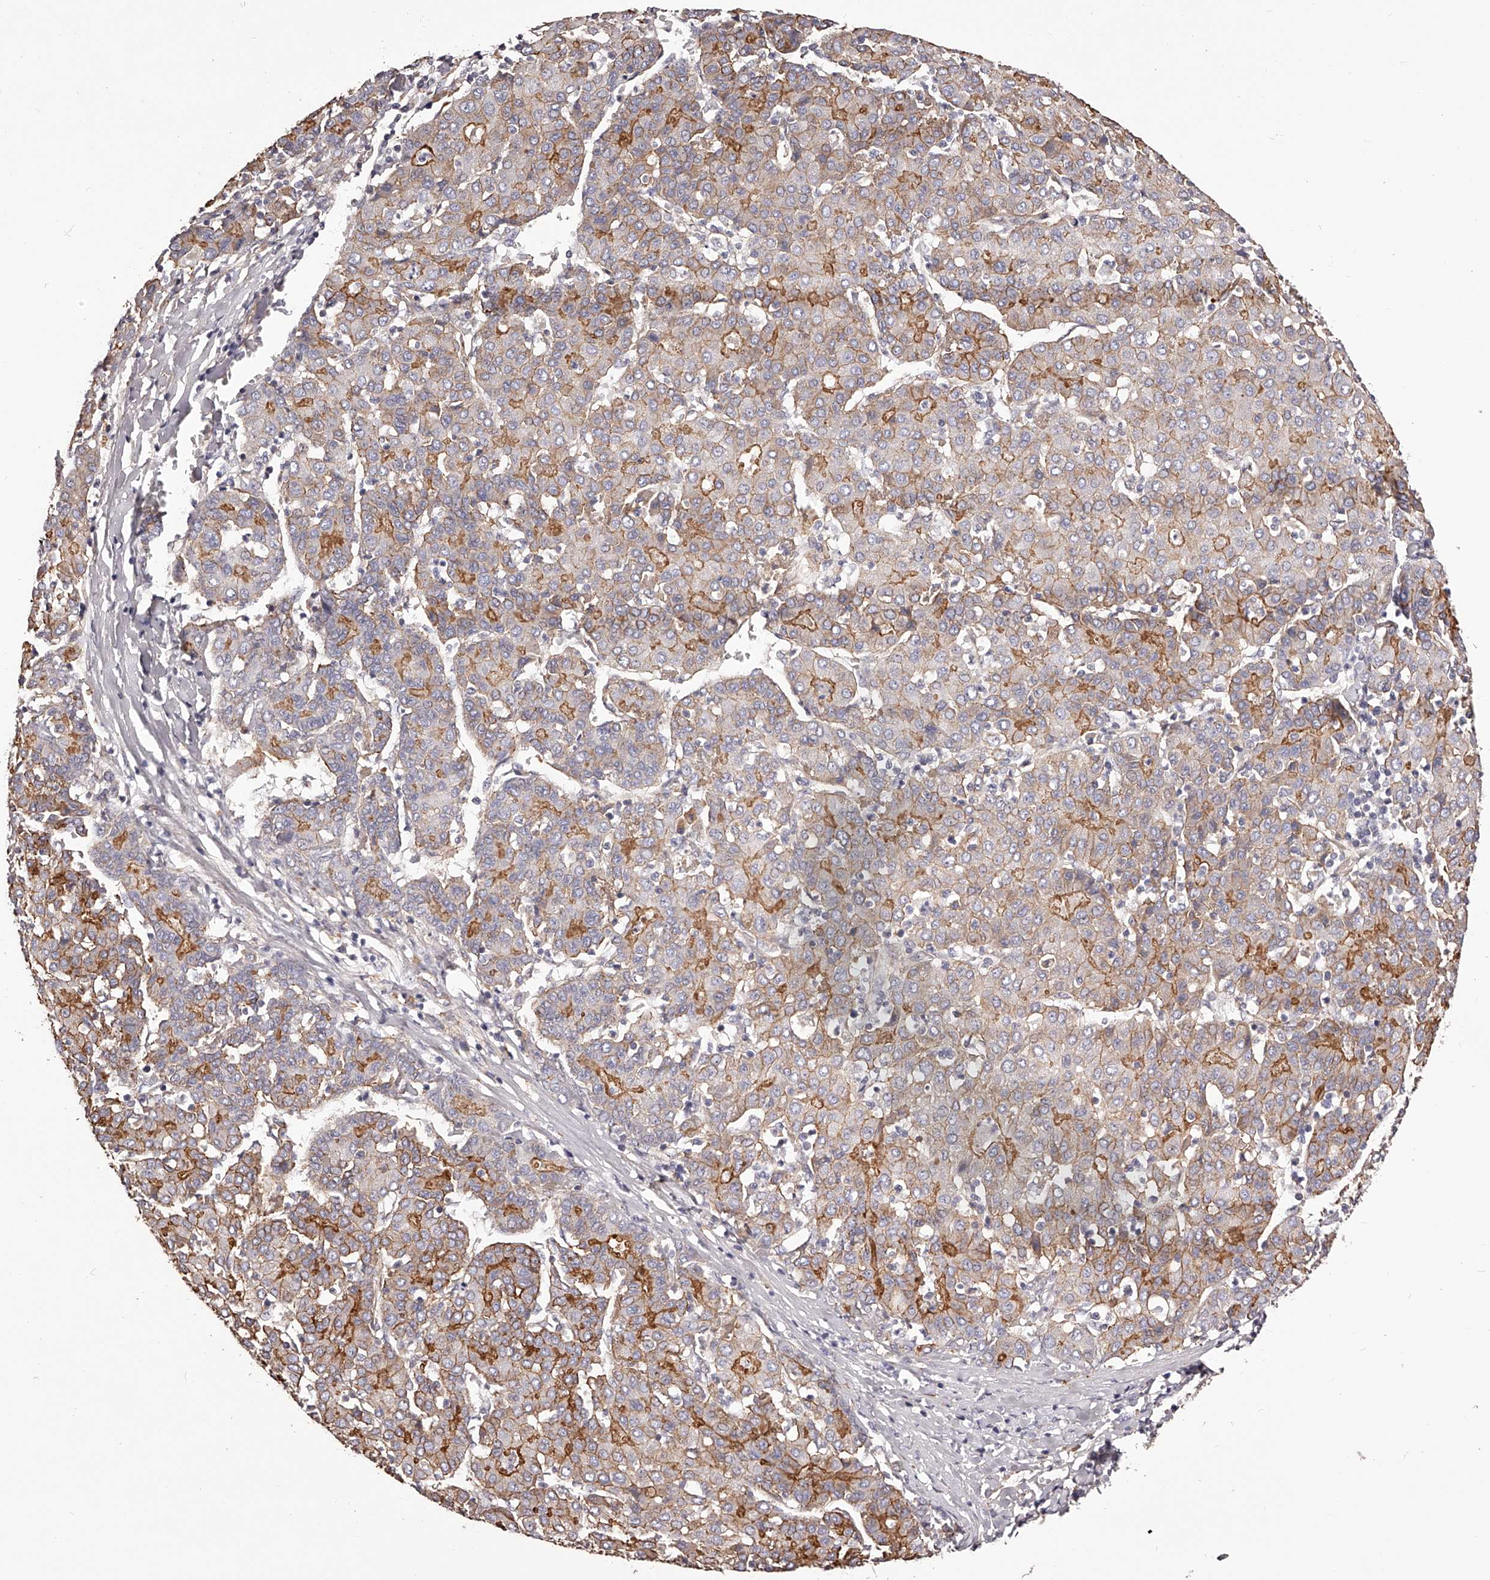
{"staining": {"intensity": "strong", "quantity": "<25%", "location": "cytoplasmic/membranous"}, "tissue": "liver cancer", "cell_type": "Tumor cells", "image_type": "cancer", "snomed": [{"axis": "morphology", "description": "Carcinoma, Hepatocellular, NOS"}, {"axis": "topography", "description": "Liver"}], "caption": "A brown stain shows strong cytoplasmic/membranous staining of a protein in human liver cancer (hepatocellular carcinoma) tumor cells.", "gene": "LTV1", "patient": {"sex": "male", "age": 65}}